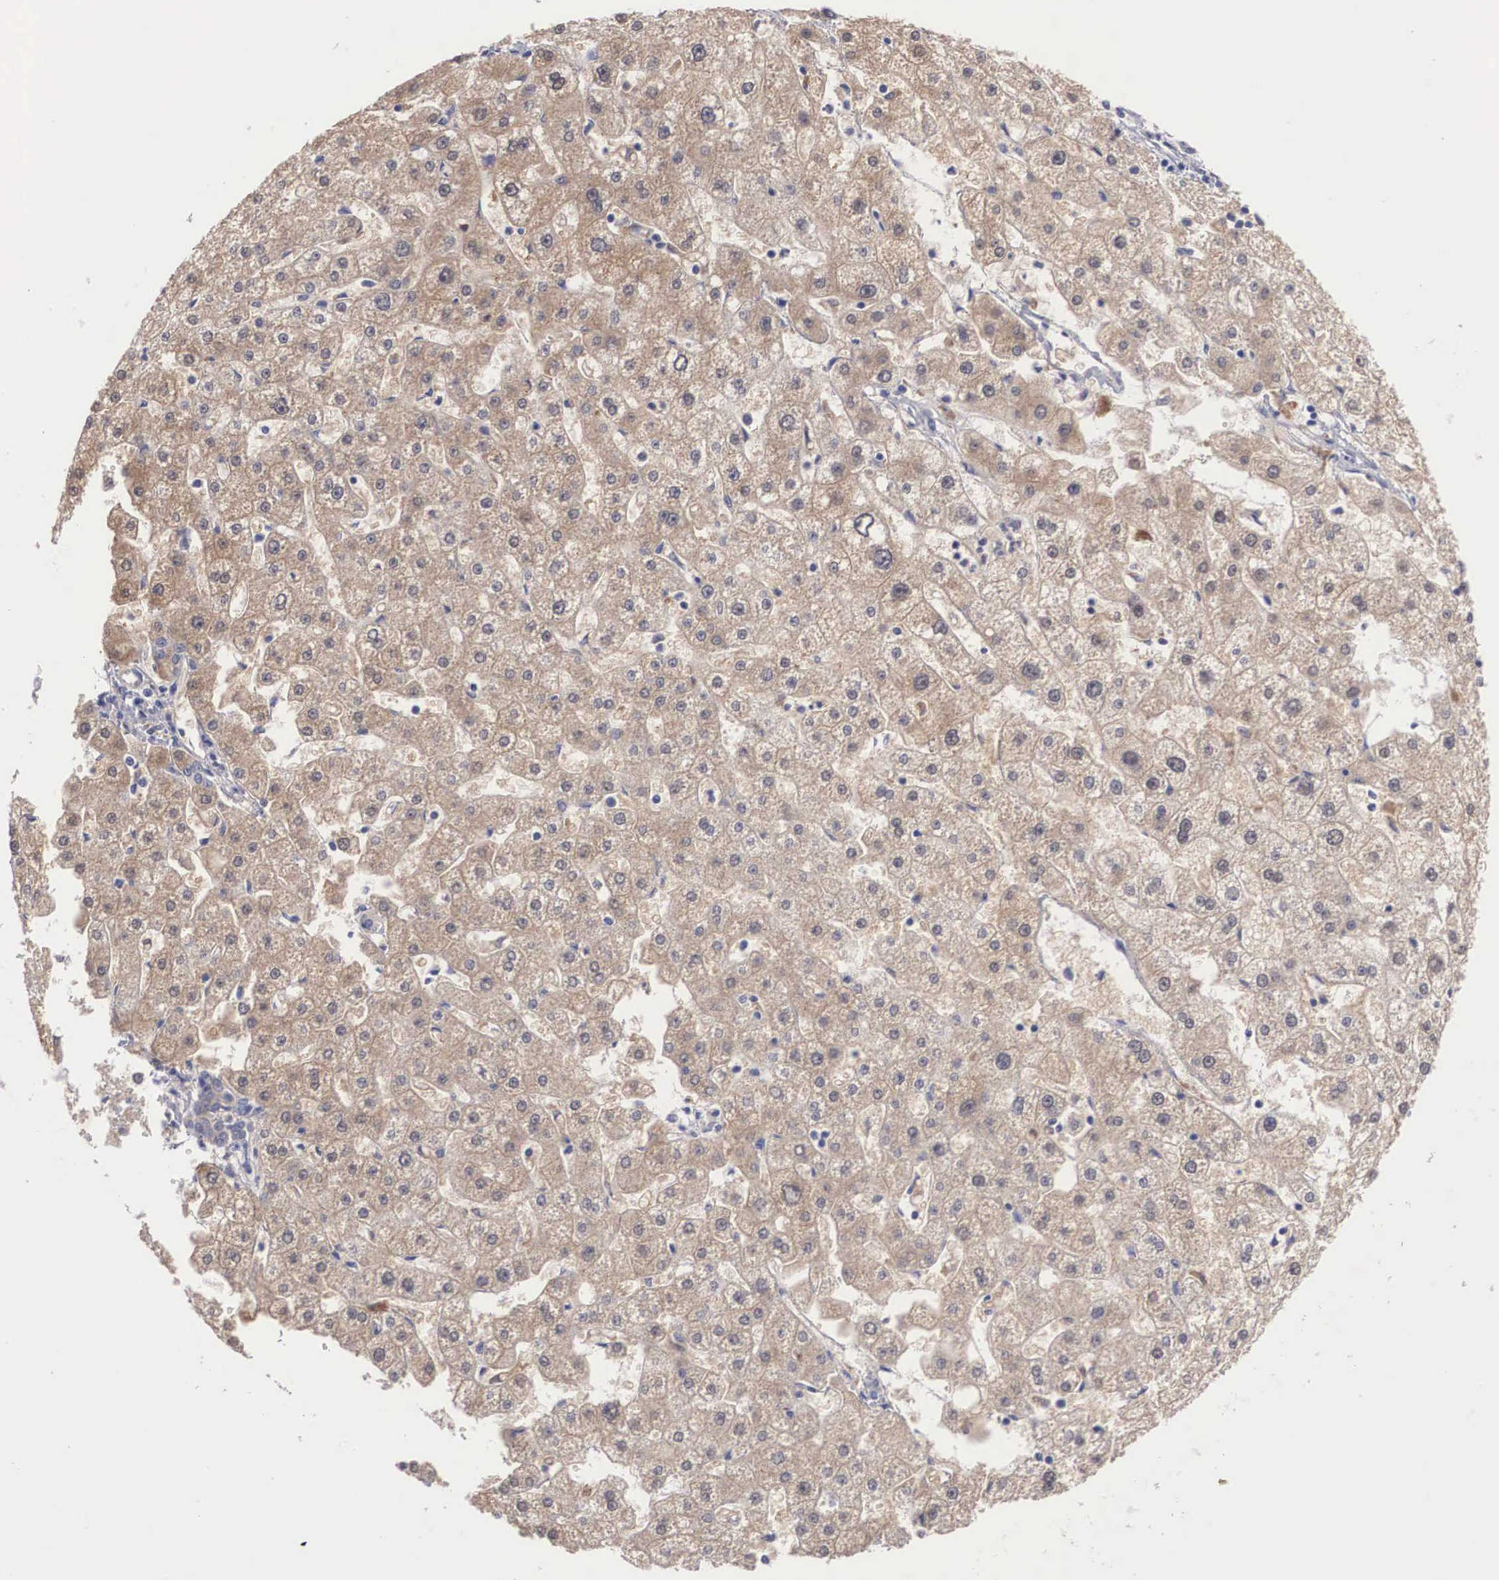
{"staining": {"intensity": "weak", "quantity": ">75%", "location": "cytoplasmic/membranous"}, "tissue": "liver cancer", "cell_type": "Tumor cells", "image_type": "cancer", "snomed": [{"axis": "morphology", "description": "Carcinoma, Hepatocellular, NOS"}, {"axis": "topography", "description": "Liver"}], "caption": "Hepatocellular carcinoma (liver) stained for a protein shows weak cytoplasmic/membranous positivity in tumor cells.", "gene": "ABHD4", "patient": {"sex": "female", "age": 85}}